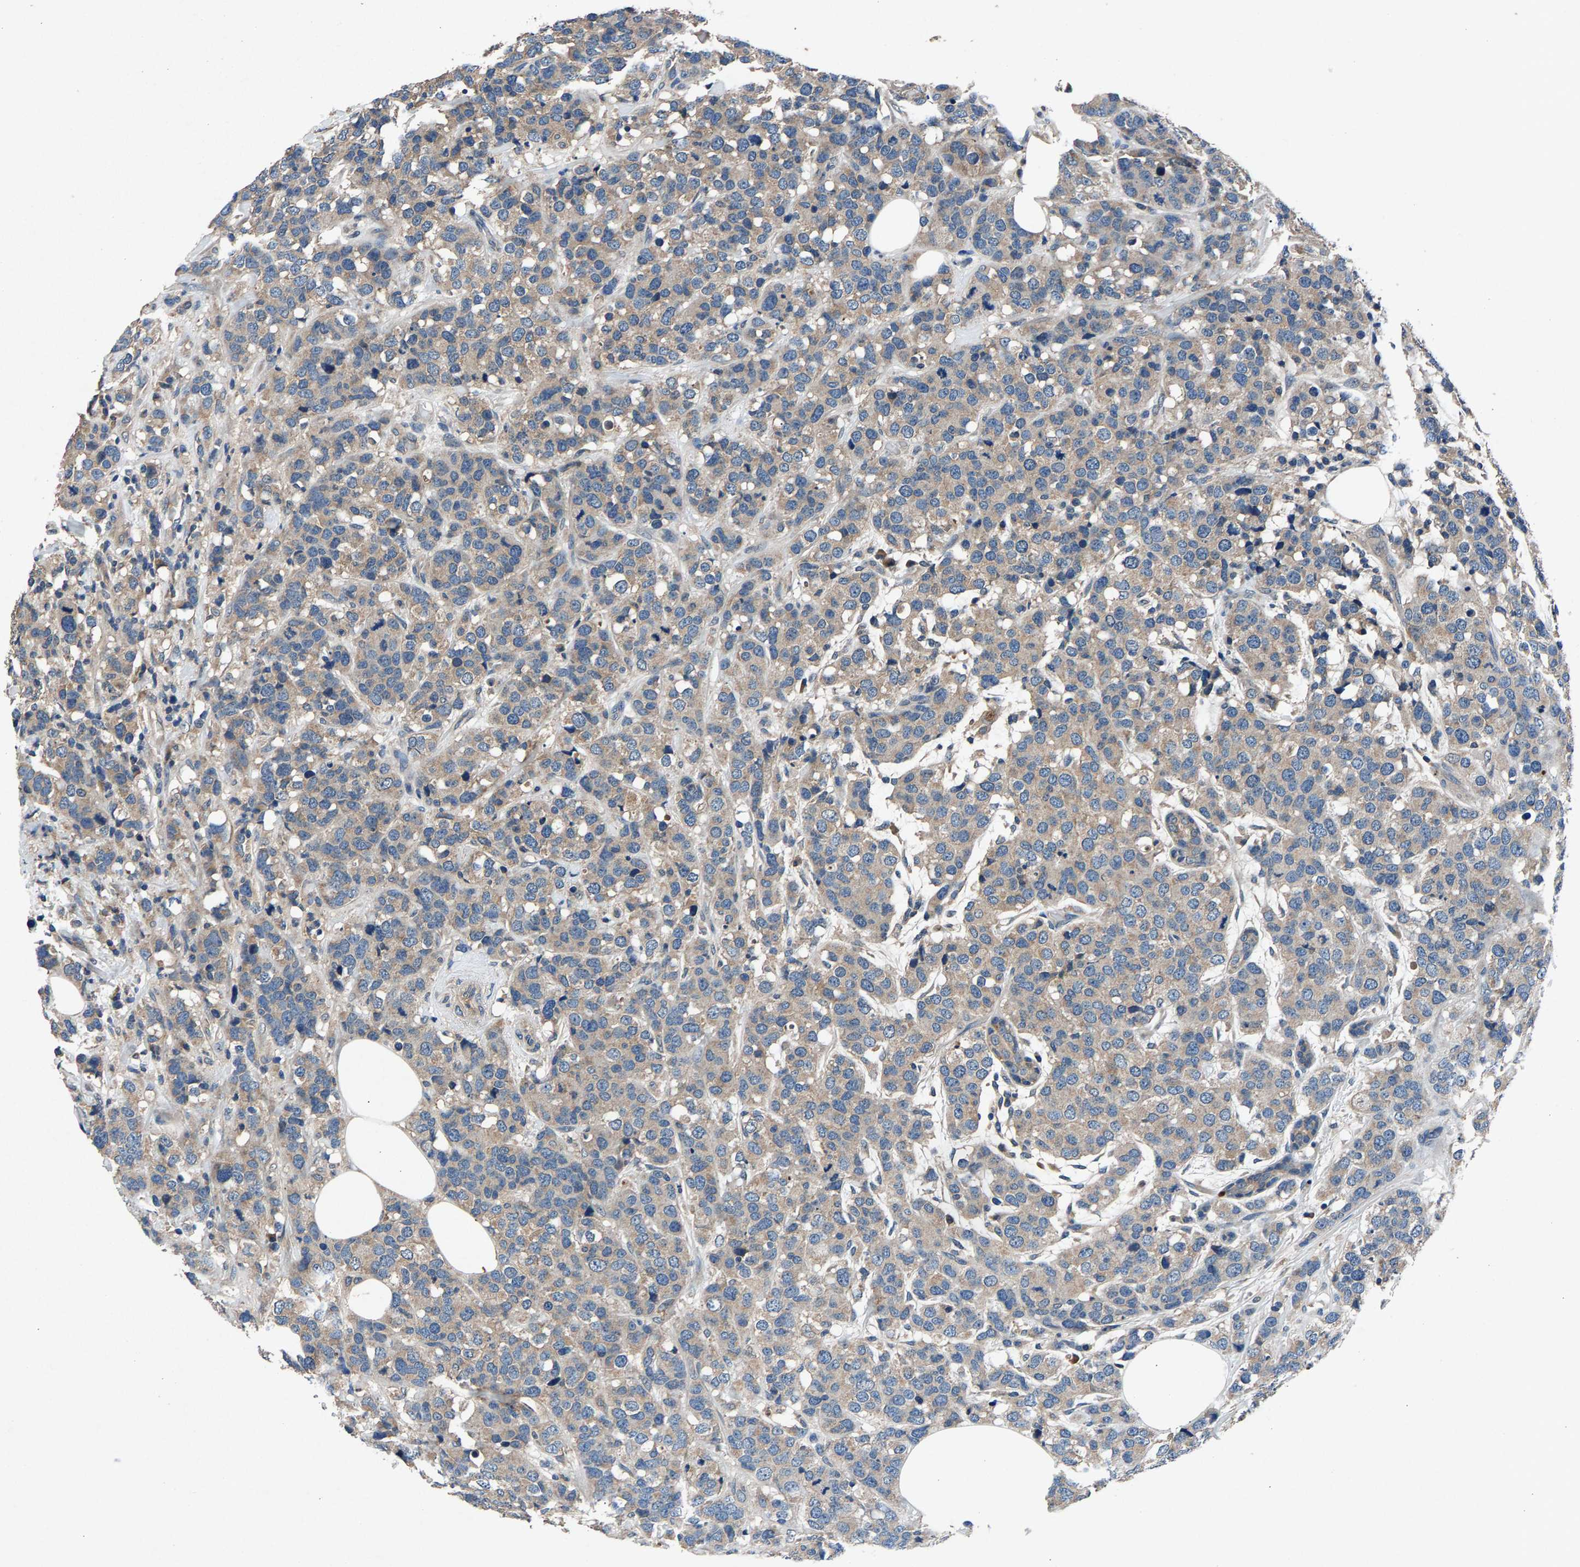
{"staining": {"intensity": "weak", "quantity": "25%-75%", "location": "cytoplasmic/membranous"}, "tissue": "breast cancer", "cell_type": "Tumor cells", "image_type": "cancer", "snomed": [{"axis": "morphology", "description": "Lobular carcinoma"}, {"axis": "topography", "description": "Breast"}], "caption": "The micrograph exhibits immunohistochemical staining of breast lobular carcinoma. There is weak cytoplasmic/membranous expression is present in about 25%-75% of tumor cells. Using DAB (3,3'-diaminobenzidine) (brown) and hematoxylin (blue) stains, captured at high magnification using brightfield microscopy.", "gene": "PRXL2C", "patient": {"sex": "female", "age": 59}}